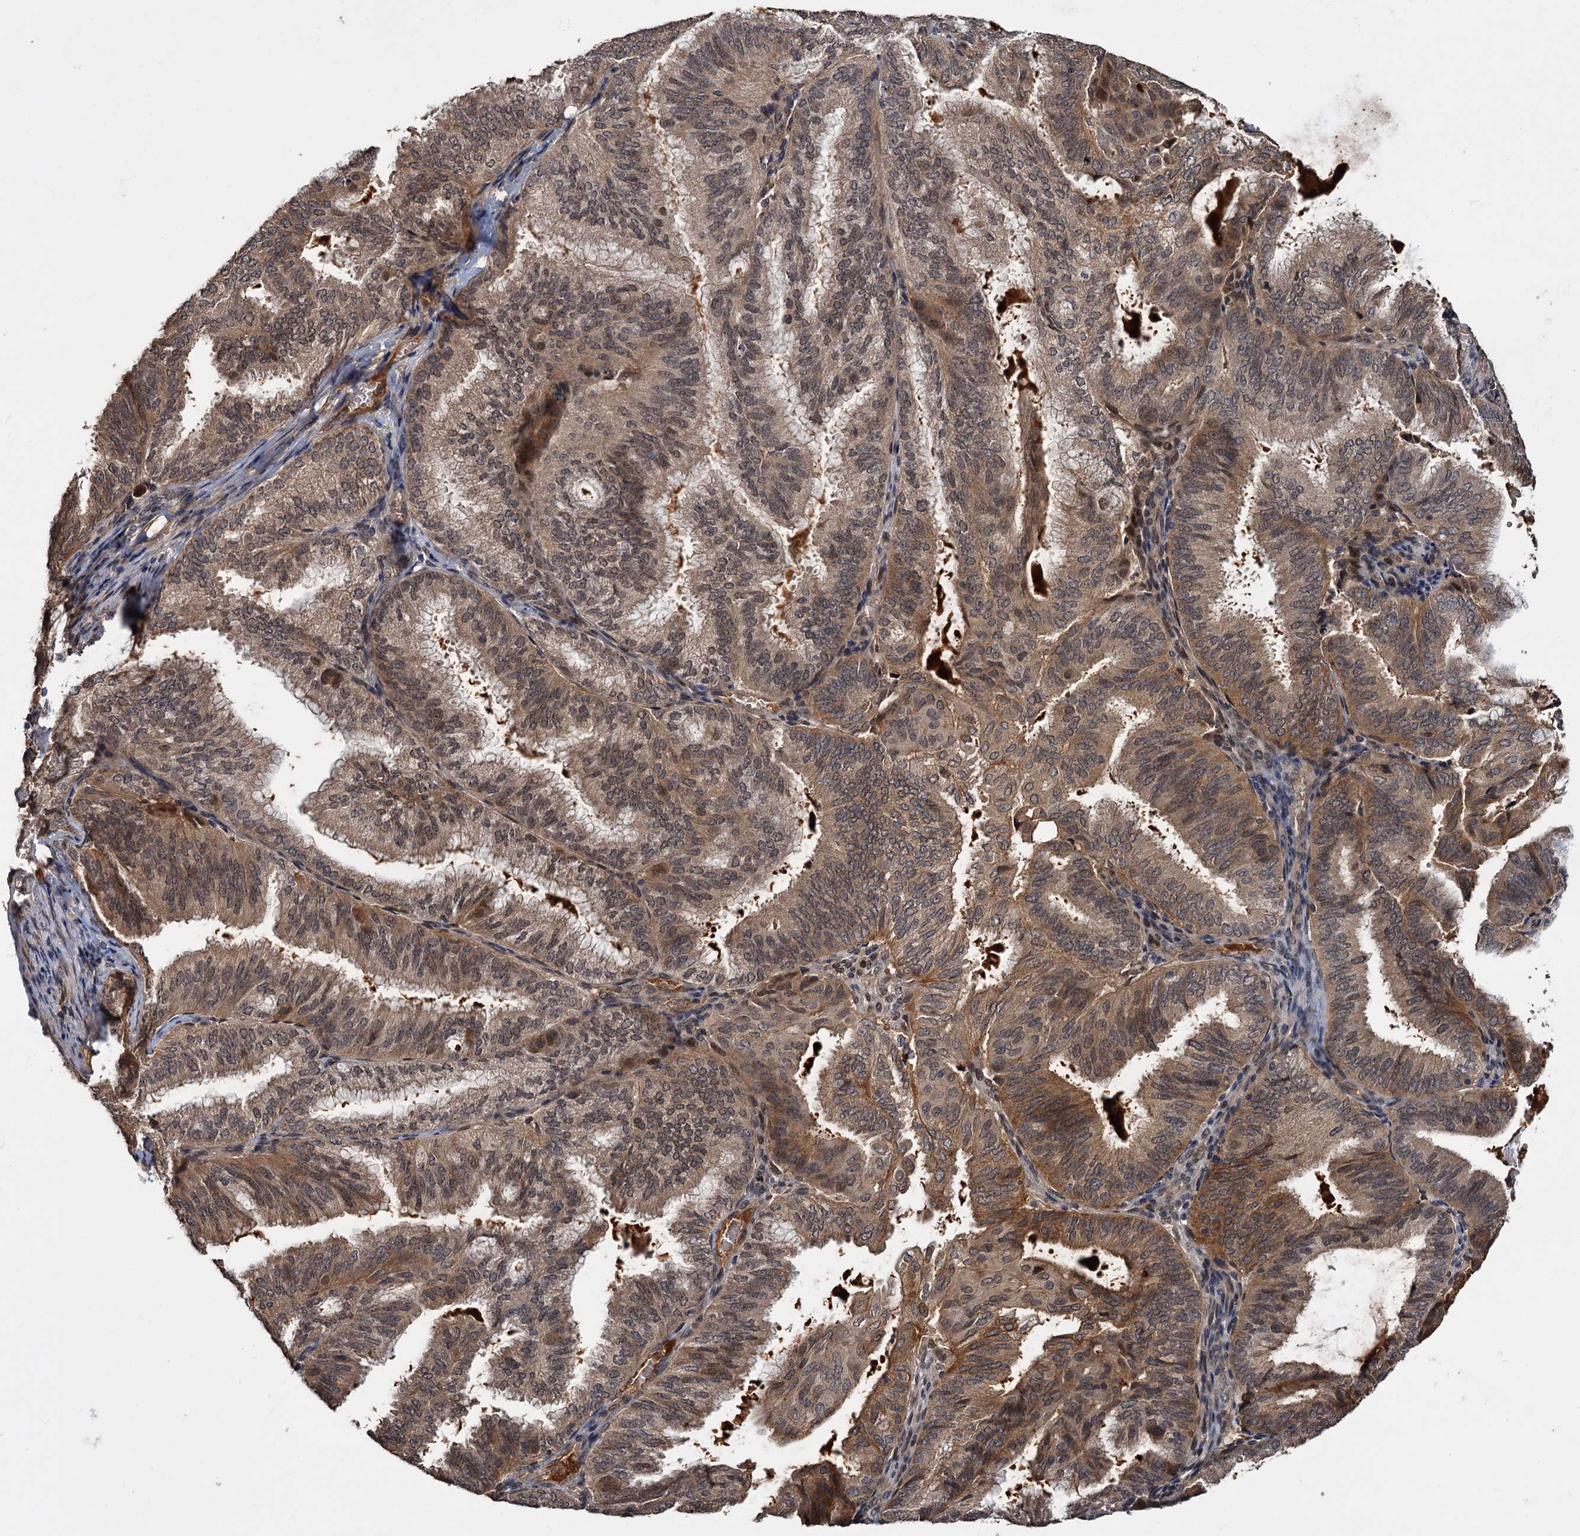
{"staining": {"intensity": "moderate", "quantity": "25%-75%", "location": "cytoplasmic/membranous,nuclear"}, "tissue": "endometrial cancer", "cell_type": "Tumor cells", "image_type": "cancer", "snomed": [{"axis": "morphology", "description": "Adenocarcinoma, NOS"}, {"axis": "topography", "description": "Endometrium"}], "caption": "There is medium levels of moderate cytoplasmic/membranous and nuclear positivity in tumor cells of endometrial adenocarcinoma, as demonstrated by immunohistochemical staining (brown color).", "gene": "MBD6", "patient": {"sex": "female", "age": 49}}